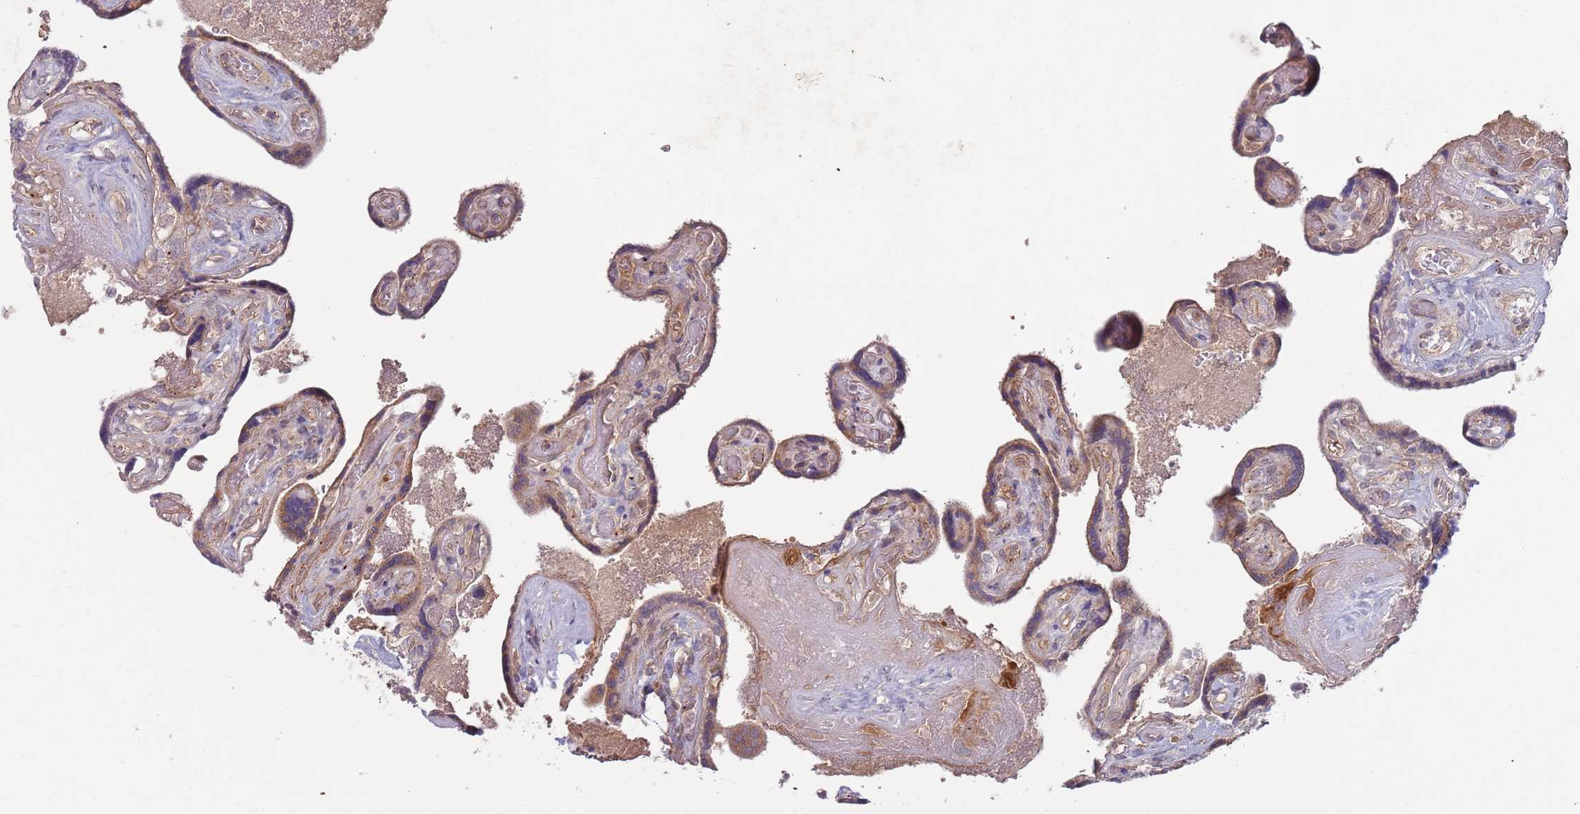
{"staining": {"intensity": "moderate", "quantity": ">75%", "location": "cytoplasmic/membranous"}, "tissue": "placenta", "cell_type": "Trophoblastic cells", "image_type": "normal", "snomed": [{"axis": "morphology", "description": "Normal tissue, NOS"}, {"axis": "topography", "description": "Placenta"}], "caption": "Trophoblastic cells demonstrate moderate cytoplasmic/membranous positivity in about >75% of cells in normal placenta. The staining is performed using DAB (3,3'-diaminobenzidine) brown chromogen to label protein expression. The nuclei are counter-stained blue using hematoxylin.", "gene": "SAV1", "patient": {"sex": "female", "age": 32}}